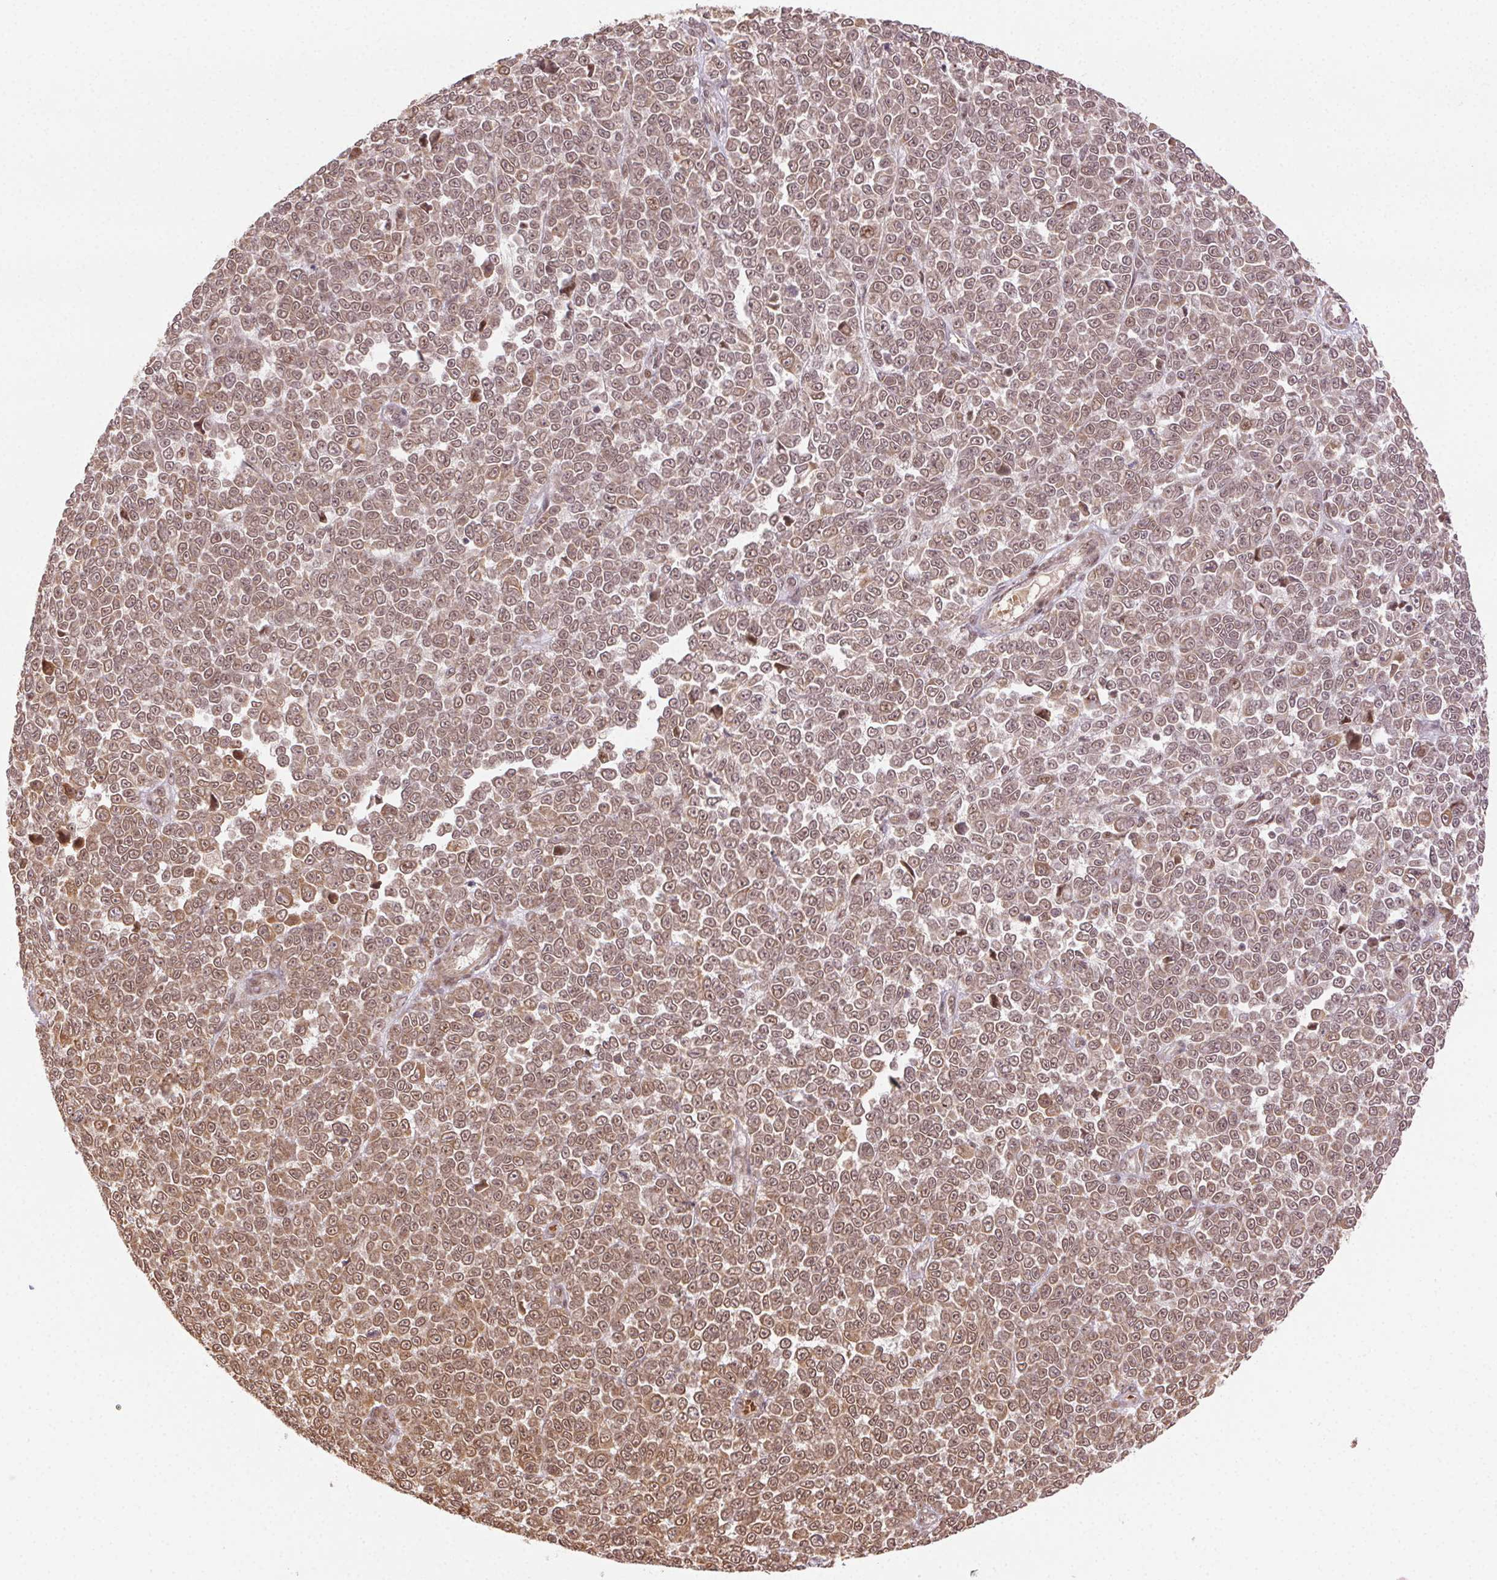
{"staining": {"intensity": "moderate", "quantity": ">75%", "location": "nuclear"}, "tissue": "melanoma", "cell_type": "Tumor cells", "image_type": "cancer", "snomed": [{"axis": "morphology", "description": "Malignant melanoma, NOS"}, {"axis": "topography", "description": "Skin"}], "caption": "Malignant melanoma stained with a brown dye demonstrates moderate nuclear positive expression in approximately >75% of tumor cells.", "gene": "TREML4", "patient": {"sex": "female", "age": 95}}